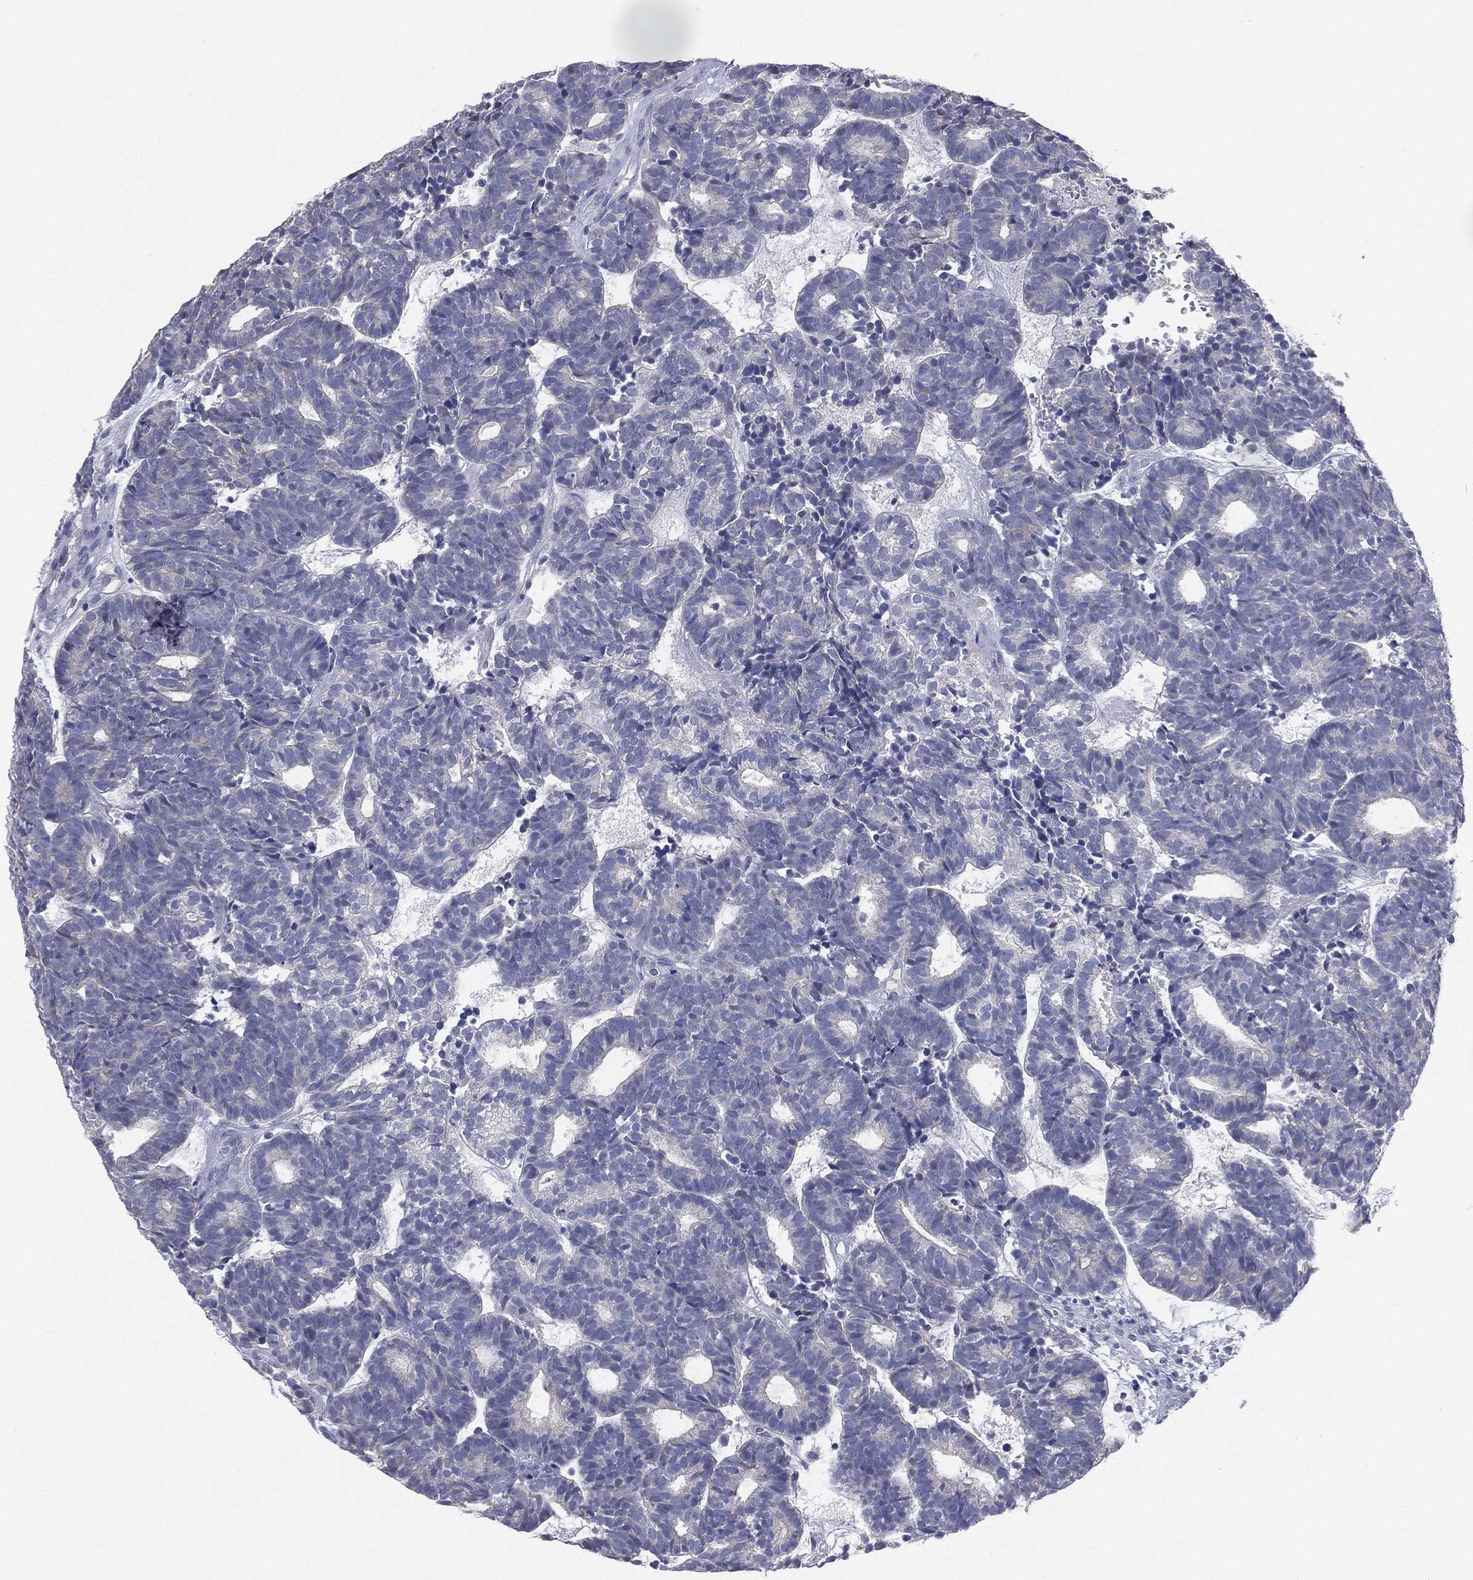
{"staining": {"intensity": "negative", "quantity": "none", "location": "none"}, "tissue": "head and neck cancer", "cell_type": "Tumor cells", "image_type": "cancer", "snomed": [{"axis": "morphology", "description": "Adenocarcinoma, NOS"}, {"axis": "topography", "description": "Head-Neck"}], "caption": "Human head and neck adenocarcinoma stained for a protein using IHC demonstrates no positivity in tumor cells.", "gene": "STK31", "patient": {"sex": "female", "age": 81}}